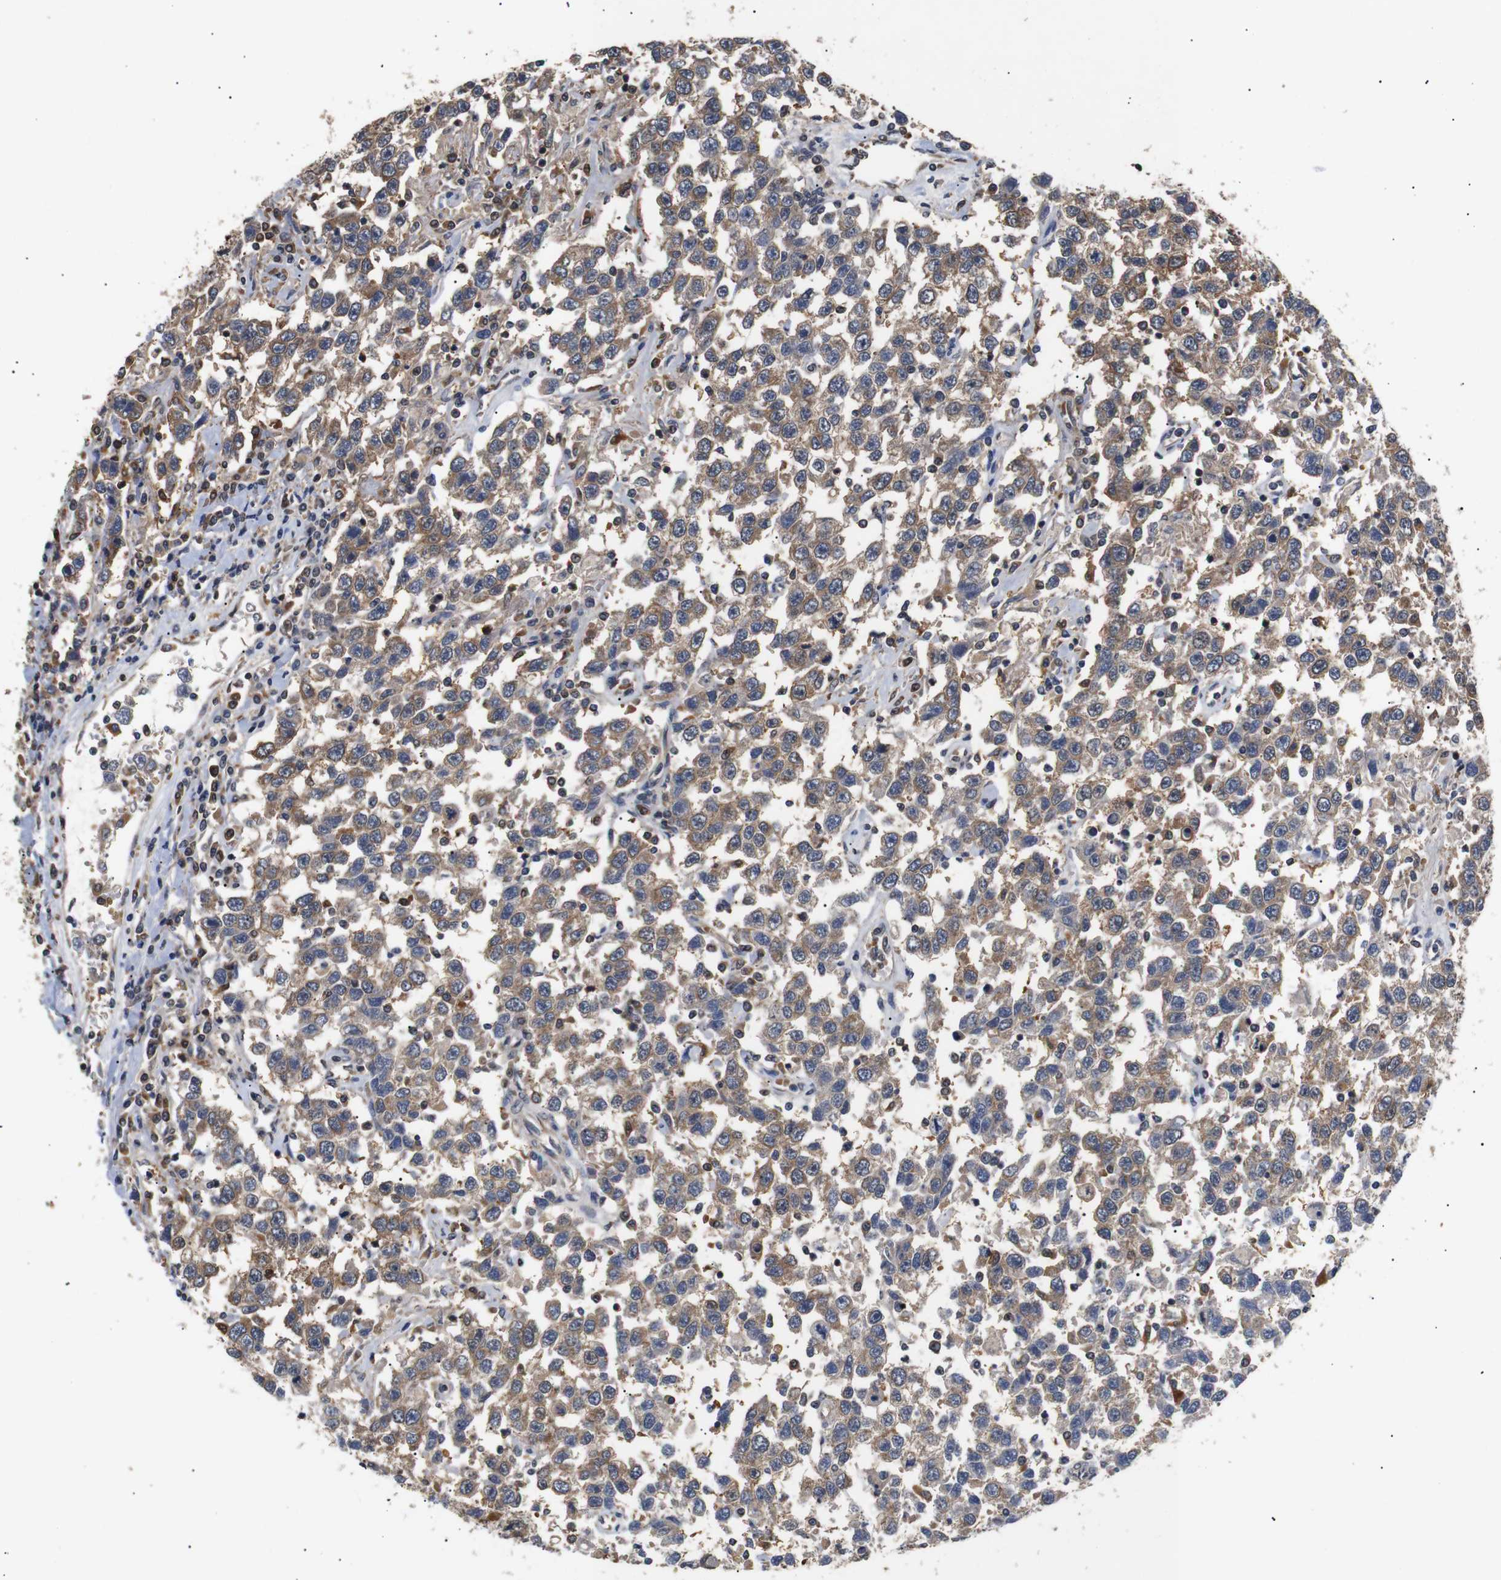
{"staining": {"intensity": "moderate", "quantity": ">75%", "location": "cytoplasmic/membranous"}, "tissue": "testis cancer", "cell_type": "Tumor cells", "image_type": "cancer", "snomed": [{"axis": "morphology", "description": "Seminoma, NOS"}, {"axis": "topography", "description": "Testis"}], "caption": "Immunohistochemical staining of testis cancer (seminoma) demonstrates moderate cytoplasmic/membranous protein expression in approximately >75% of tumor cells.", "gene": "DDR1", "patient": {"sex": "male", "age": 41}}